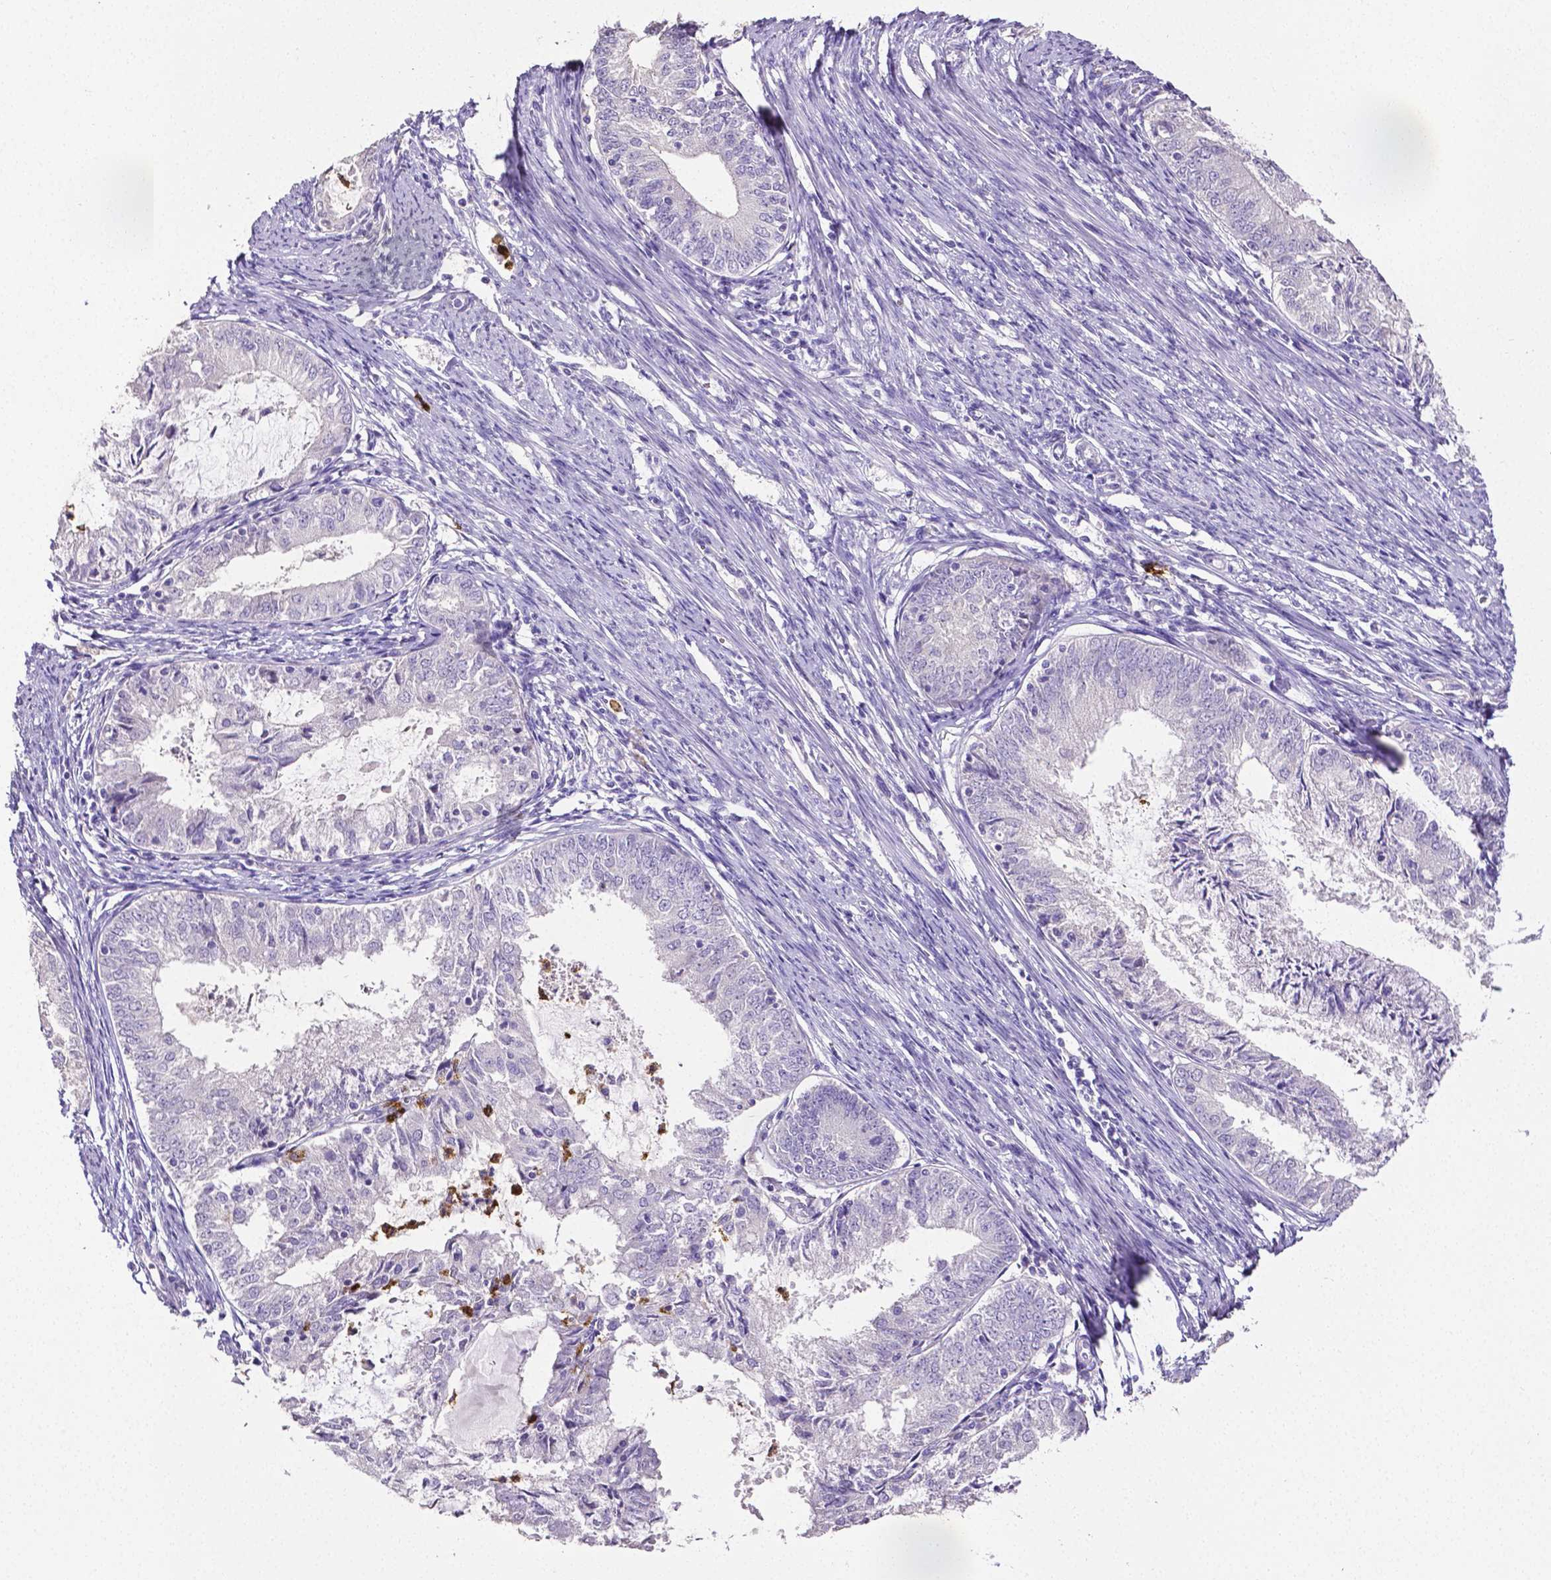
{"staining": {"intensity": "negative", "quantity": "none", "location": "none"}, "tissue": "endometrial cancer", "cell_type": "Tumor cells", "image_type": "cancer", "snomed": [{"axis": "morphology", "description": "Adenocarcinoma, NOS"}, {"axis": "topography", "description": "Endometrium"}], "caption": "The photomicrograph displays no significant expression in tumor cells of endometrial cancer.", "gene": "MMP9", "patient": {"sex": "female", "age": 57}}